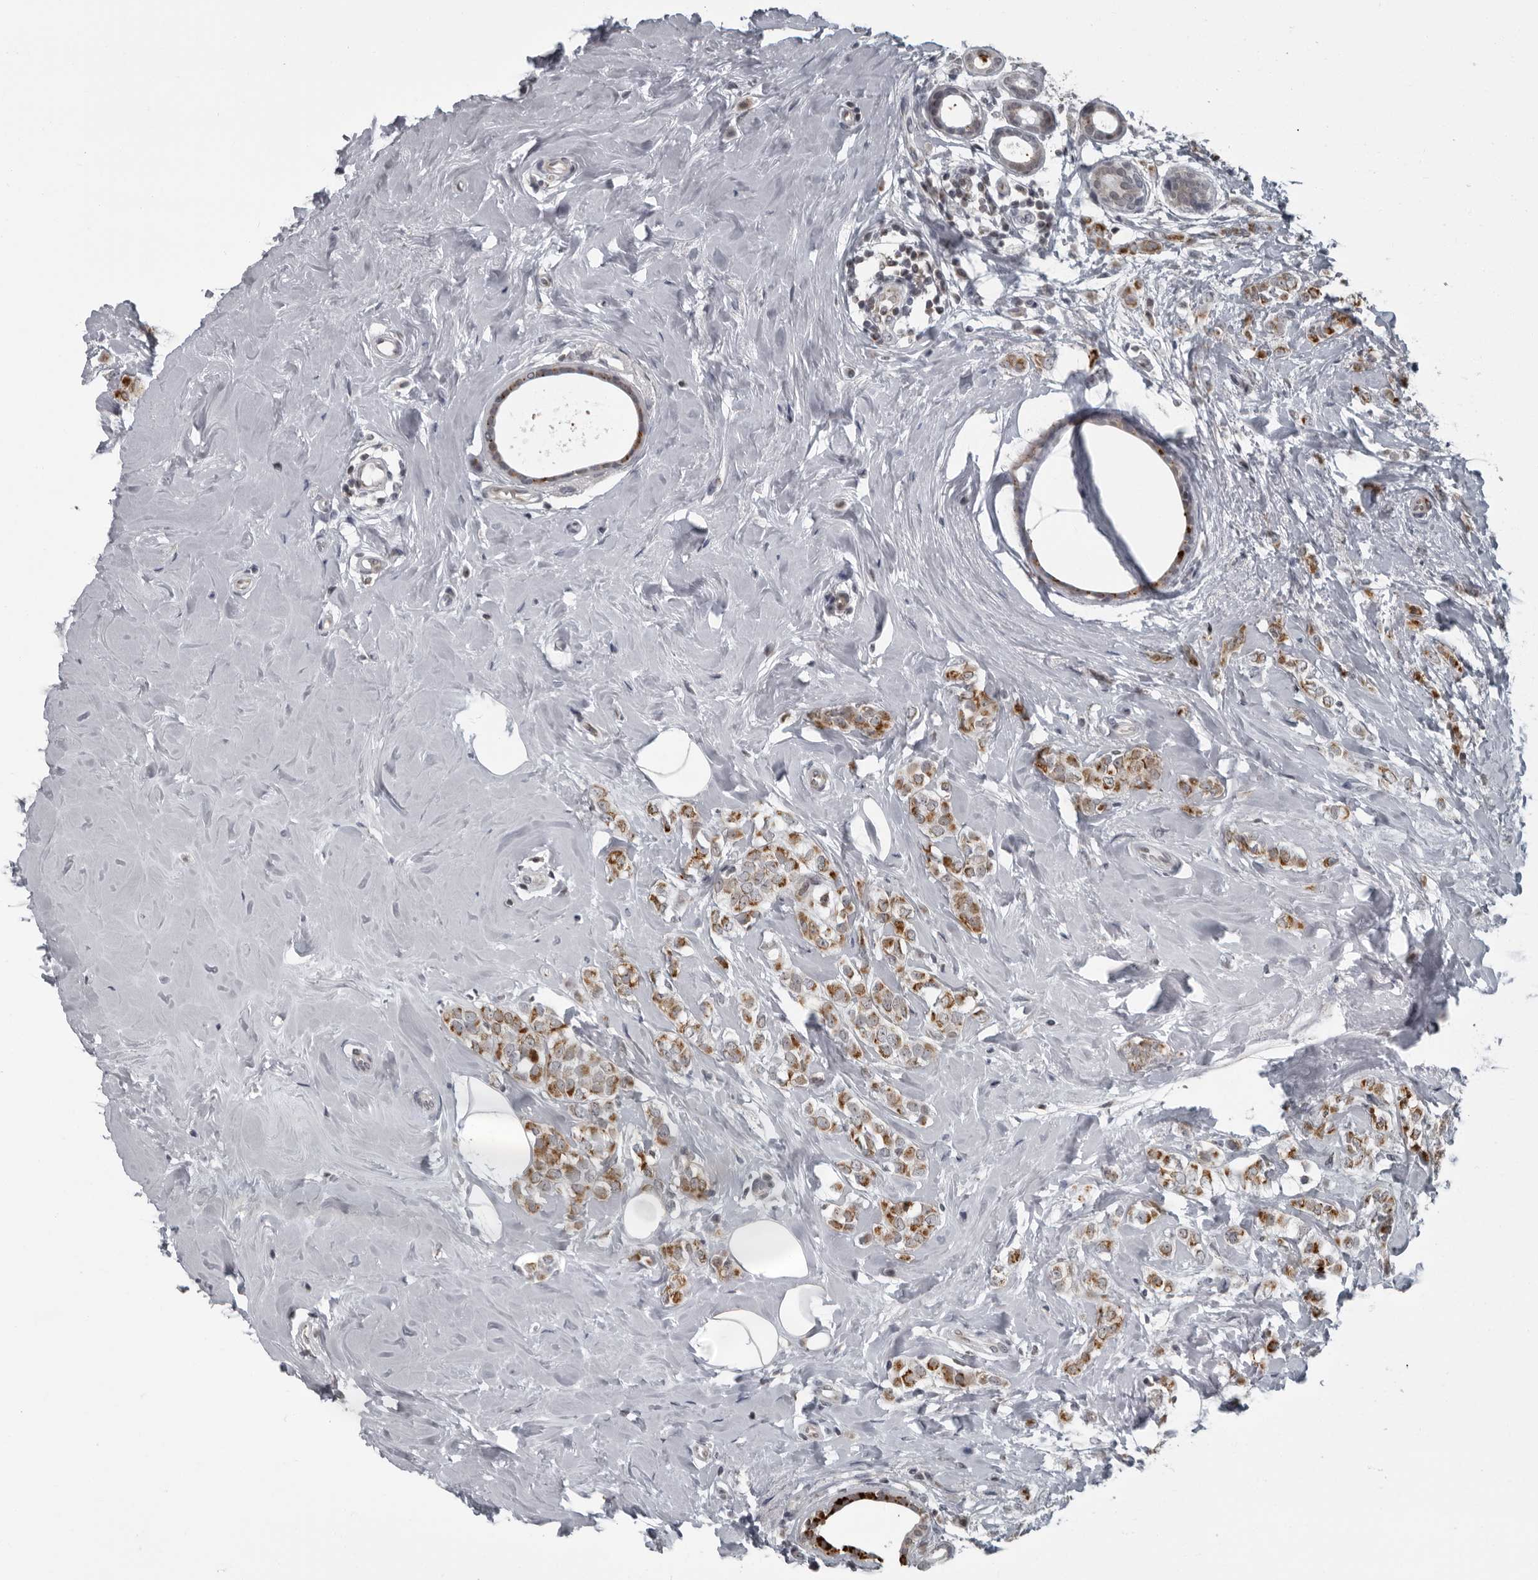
{"staining": {"intensity": "moderate", "quantity": ">75%", "location": "cytoplasmic/membranous"}, "tissue": "breast cancer", "cell_type": "Tumor cells", "image_type": "cancer", "snomed": [{"axis": "morphology", "description": "Lobular carcinoma"}, {"axis": "topography", "description": "Breast"}], "caption": "An image of lobular carcinoma (breast) stained for a protein exhibits moderate cytoplasmic/membranous brown staining in tumor cells.", "gene": "RTCA", "patient": {"sex": "female", "age": 47}}